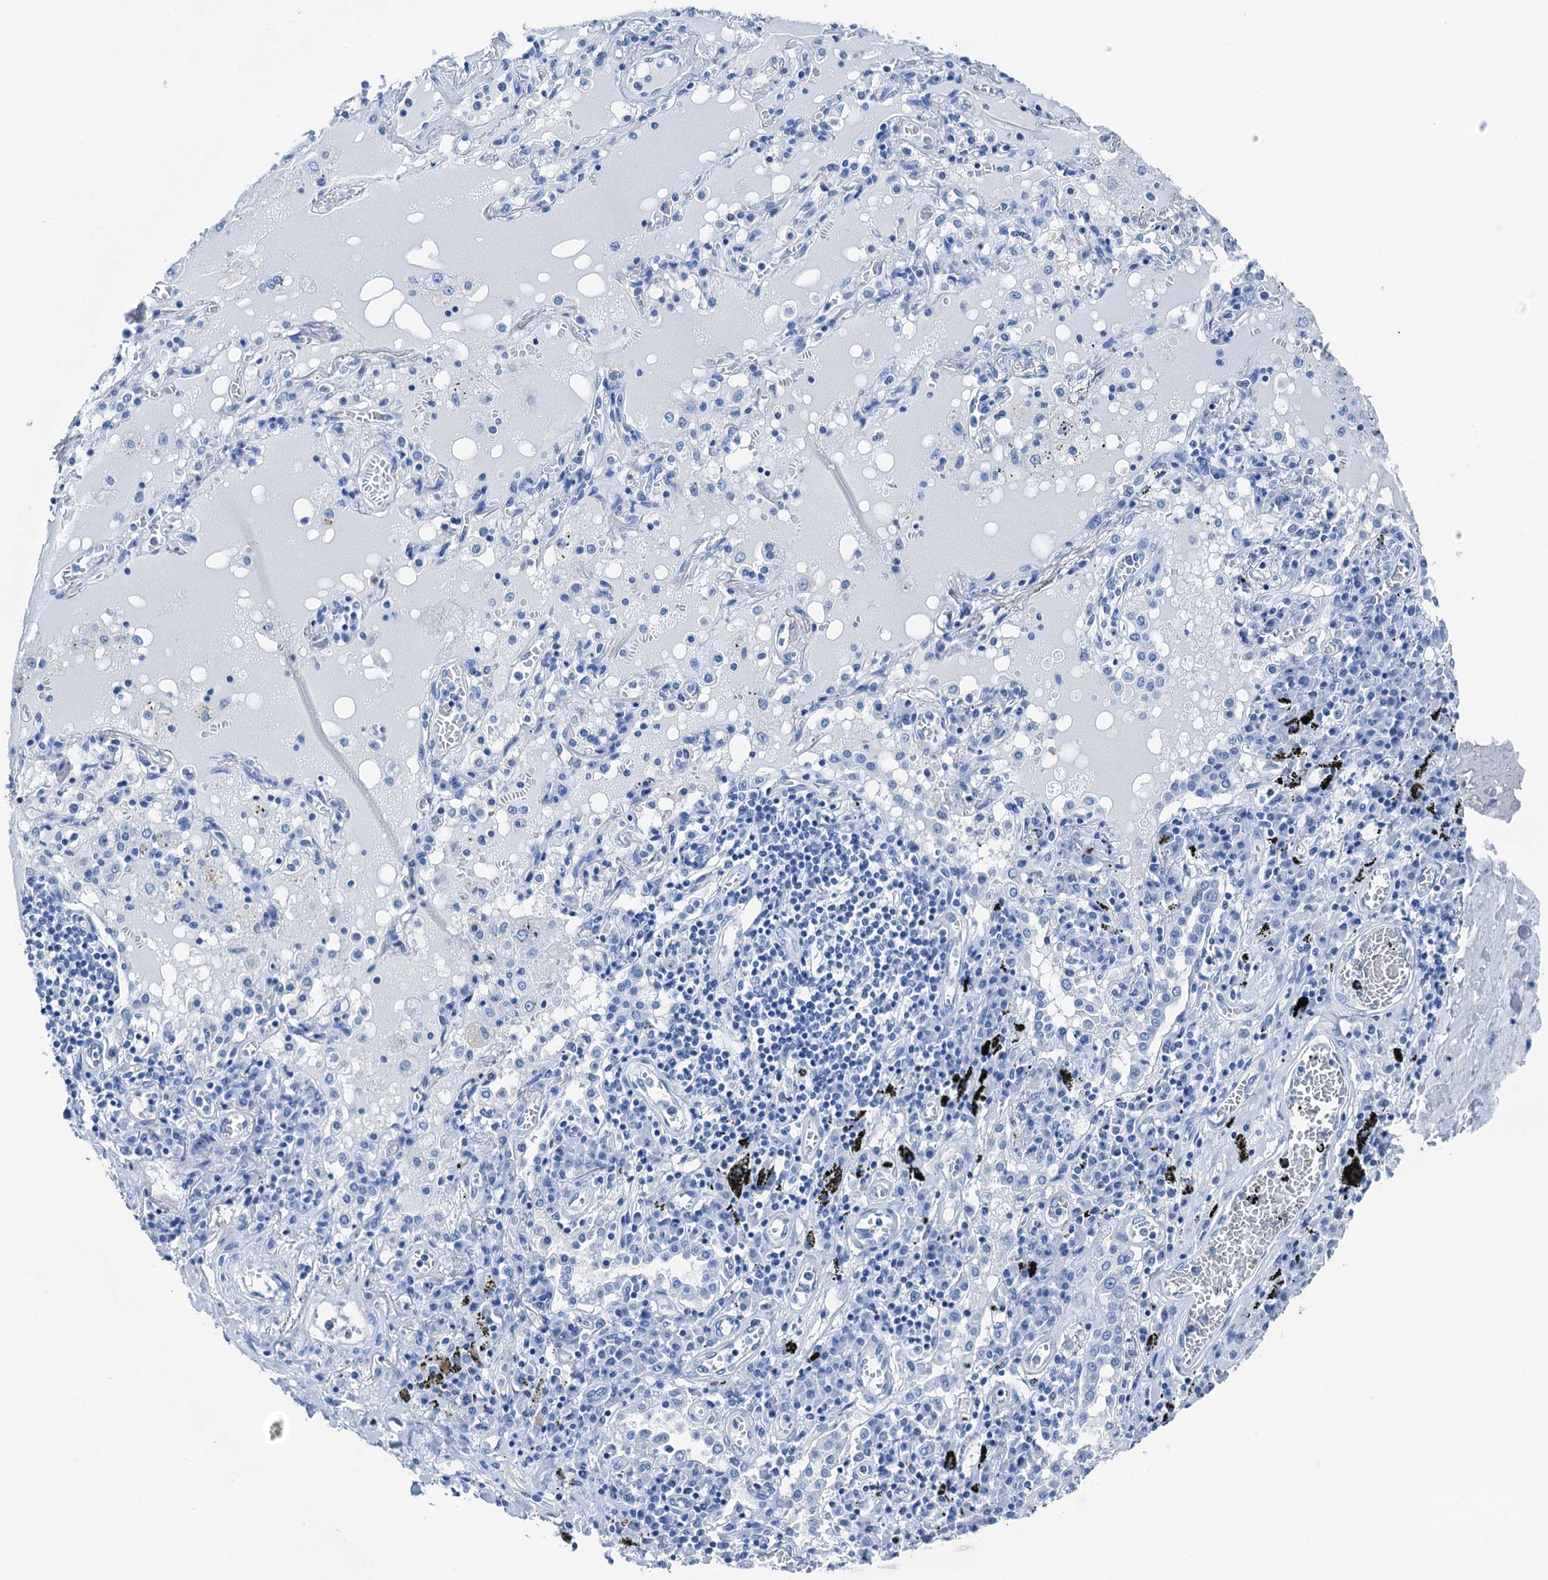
{"staining": {"intensity": "negative", "quantity": "none", "location": "none"}, "tissue": "lung cancer", "cell_type": "Tumor cells", "image_type": "cancer", "snomed": [{"axis": "morphology", "description": "Squamous cell carcinoma, NOS"}, {"axis": "topography", "description": "Lung"}], "caption": "High magnification brightfield microscopy of lung squamous cell carcinoma stained with DAB (3,3'-diaminobenzidine) (brown) and counterstained with hematoxylin (blue): tumor cells show no significant expression. (Brightfield microscopy of DAB (3,3'-diaminobenzidine) IHC at high magnification).", "gene": "CBLN3", "patient": {"sex": "male", "age": 65}}